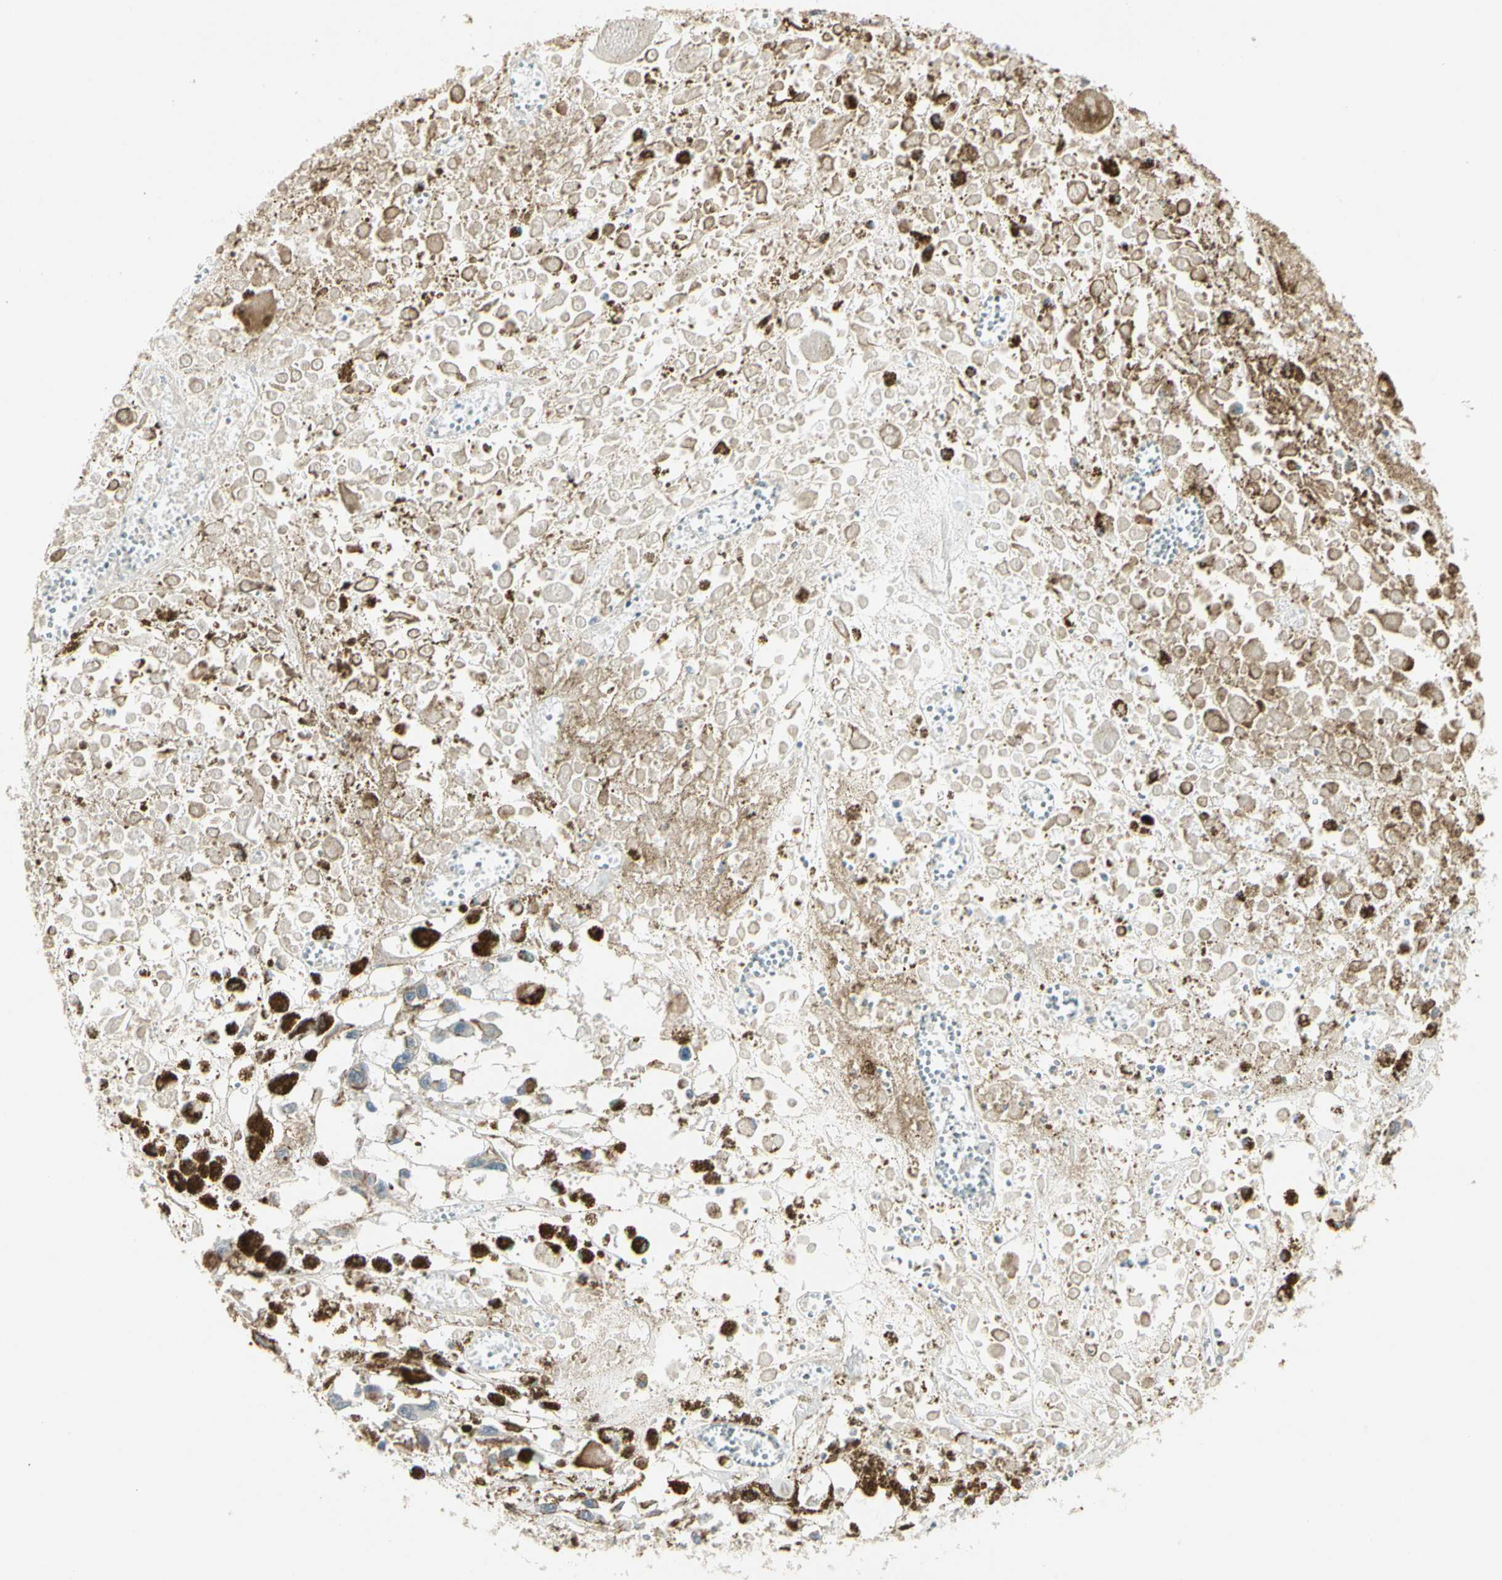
{"staining": {"intensity": "negative", "quantity": "none", "location": "none"}, "tissue": "melanoma", "cell_type": "Tumor cells", "image_type": "cancer", "snomed": [{"axis": "morphology", "description": "Malignant melanoma, Metastatic site"}, {"axis": "topography", "description": "Lymph node"}], "caption": "DAB immunohistochemical staining of malignant melanoma (metastatic site) shows no significant expression in tumor cells.", "gene": "PCDHB15", "patient": {"sex": "male", "age": 59}}